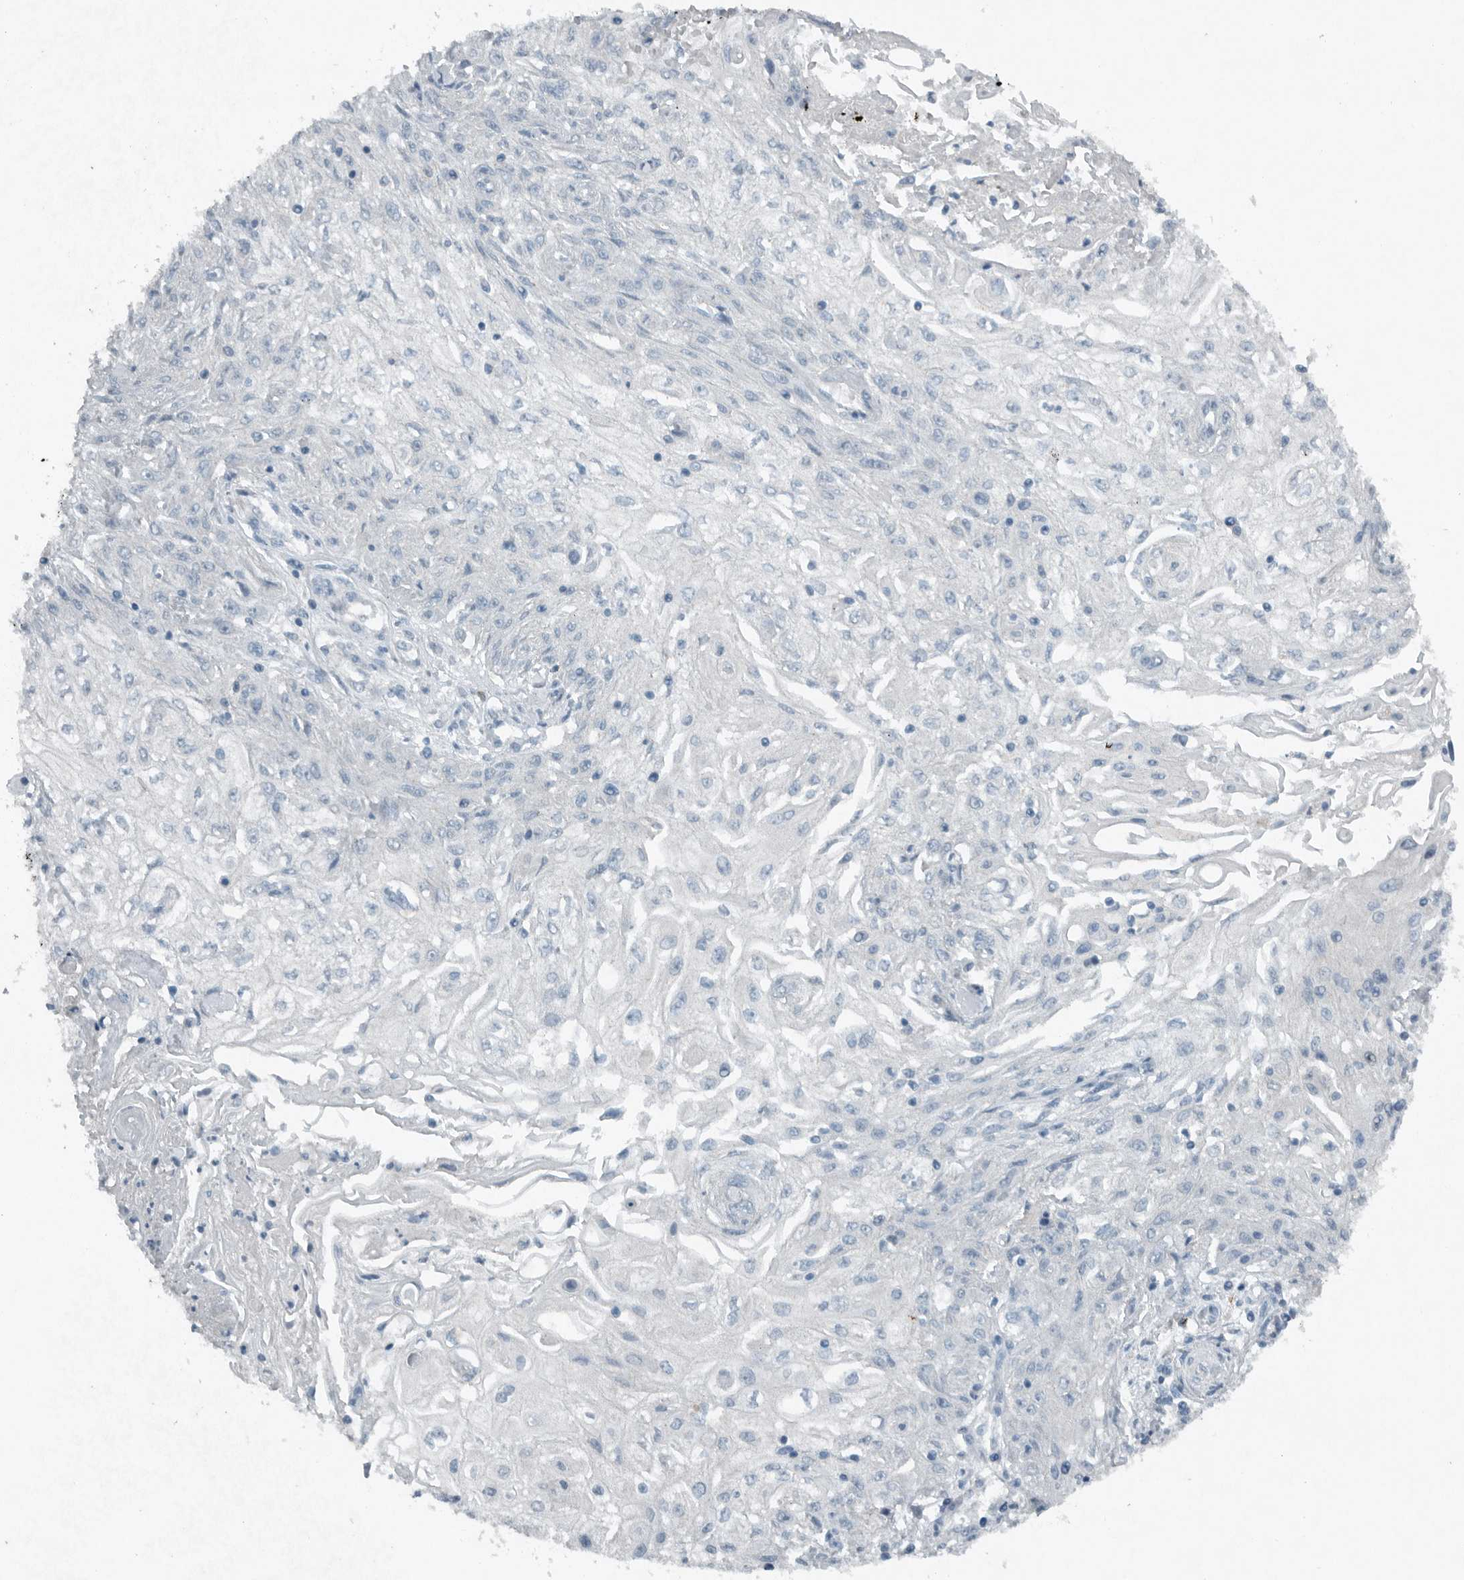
{"staining": {"intensity": "negative", "quantity": "none", "location": "none"}, "tissue": "skin cancer", "cell_type": "Tumor cells", "image_type": "cancer", "snomed": [{"axis": "morphology", "description": "Squamous cell carcinoma, NOS"}, {"axis": "morphology", "description": "Squamous cell carcinoma, metastatic, NOS"}, {"axis": "topography", "description": "Skin"}, {"axis": "topography", "description": "Lymph node"}], "caption": "This is a micrograph of IHC staining of skin squamous cell carcinoma, which shows no staining in tumor cells.", "gene": "IL20", "patient": {"sex": "male", "age": 75}}